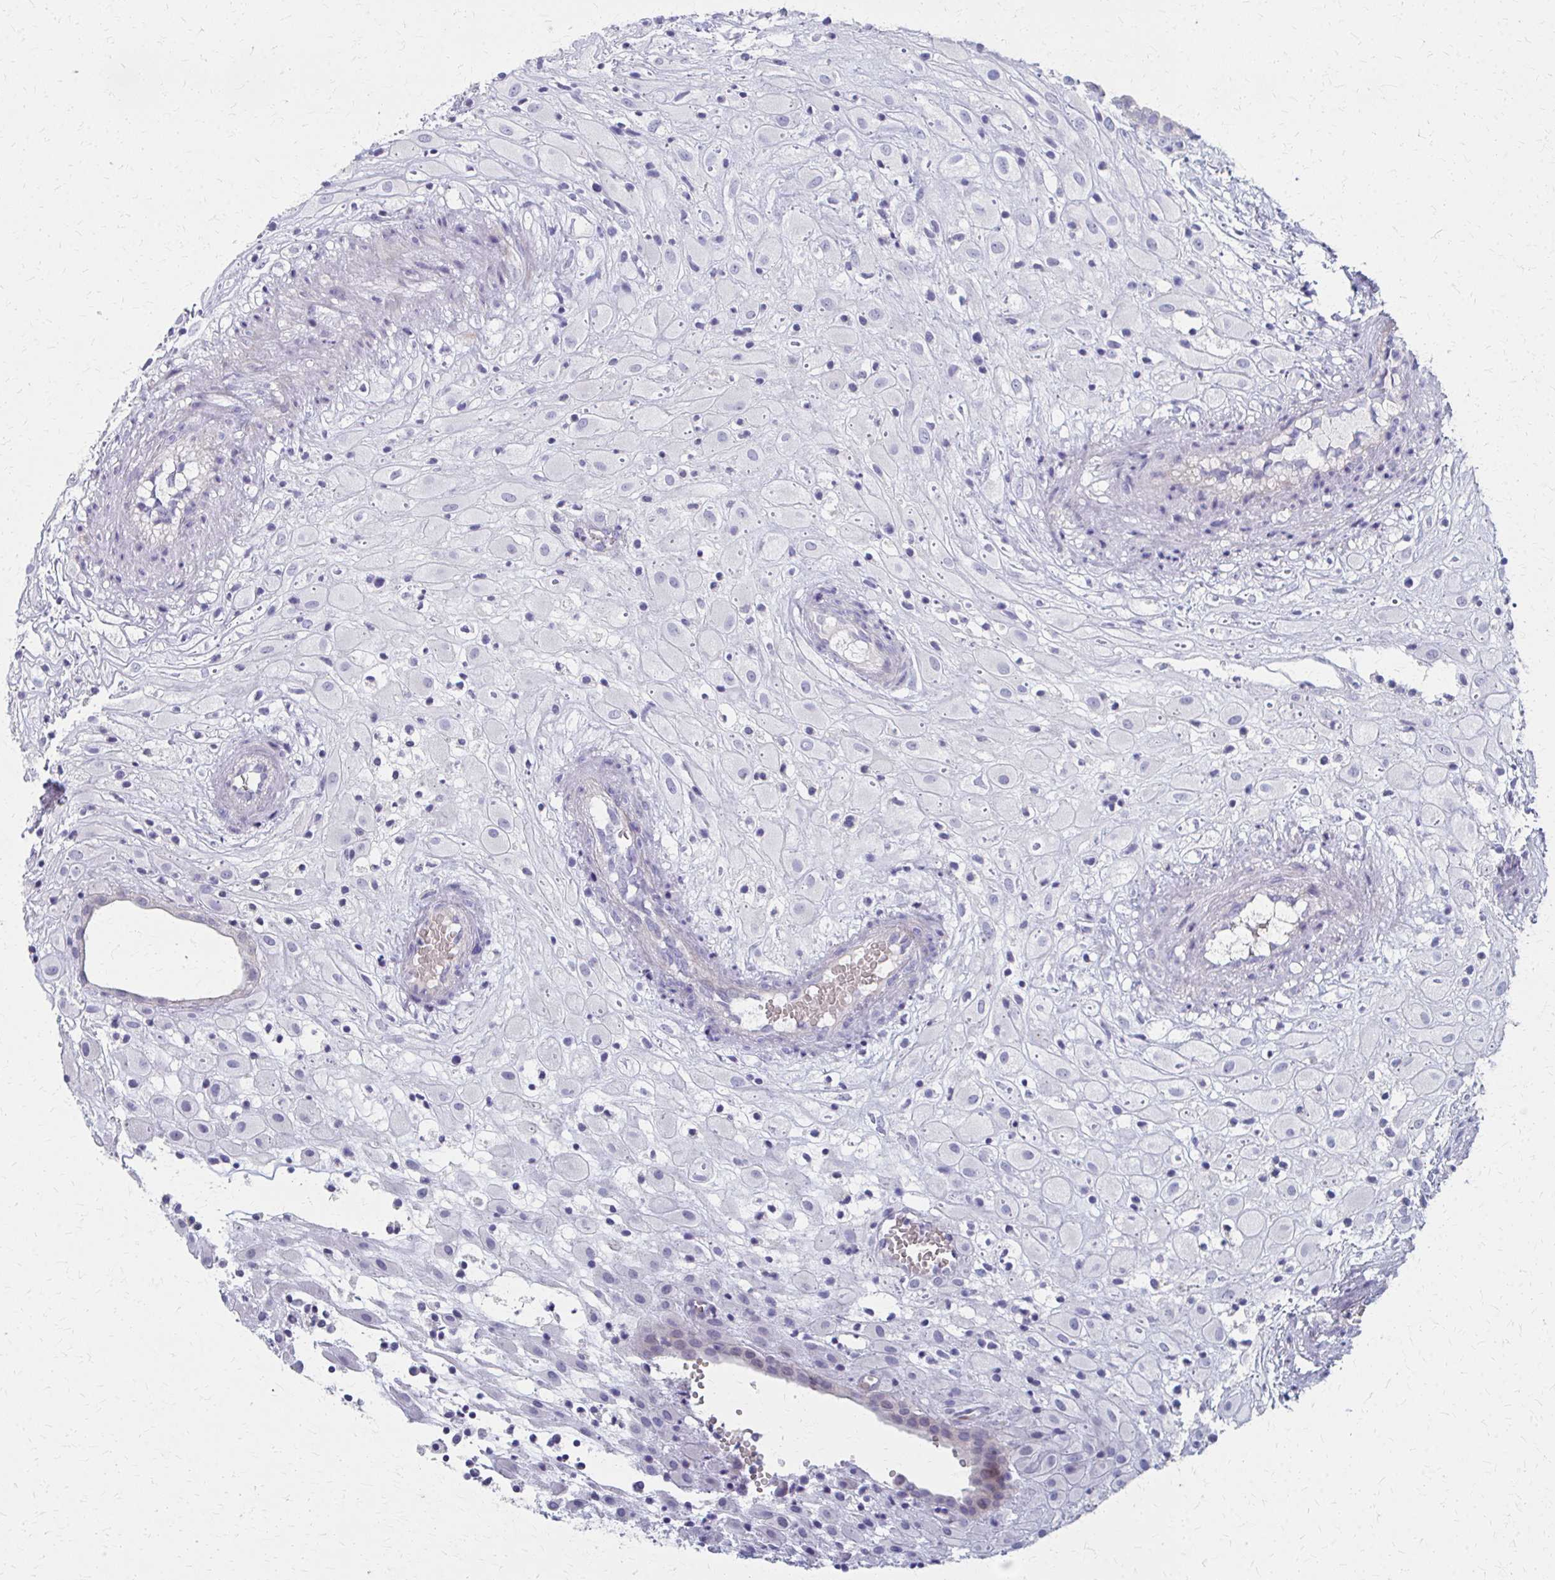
{"staining": {"intensity": "negative", "quantity": "none", "location": "none"}, "tissue": "placenta", "cell_type": "Decidual cells", "image_type": "normal", "snomed": [{"axis": "morphology", "description": "Normal tissue, NOS"}, {"axis": "topography", "description": "Placenta"}], "caption": "There is no significant expression in decidual cells of placenta. (IHC, brightfield microscopy, high magnification).", "gene": "MS4A2", "patient": {"sex": "female", "age": 24}}